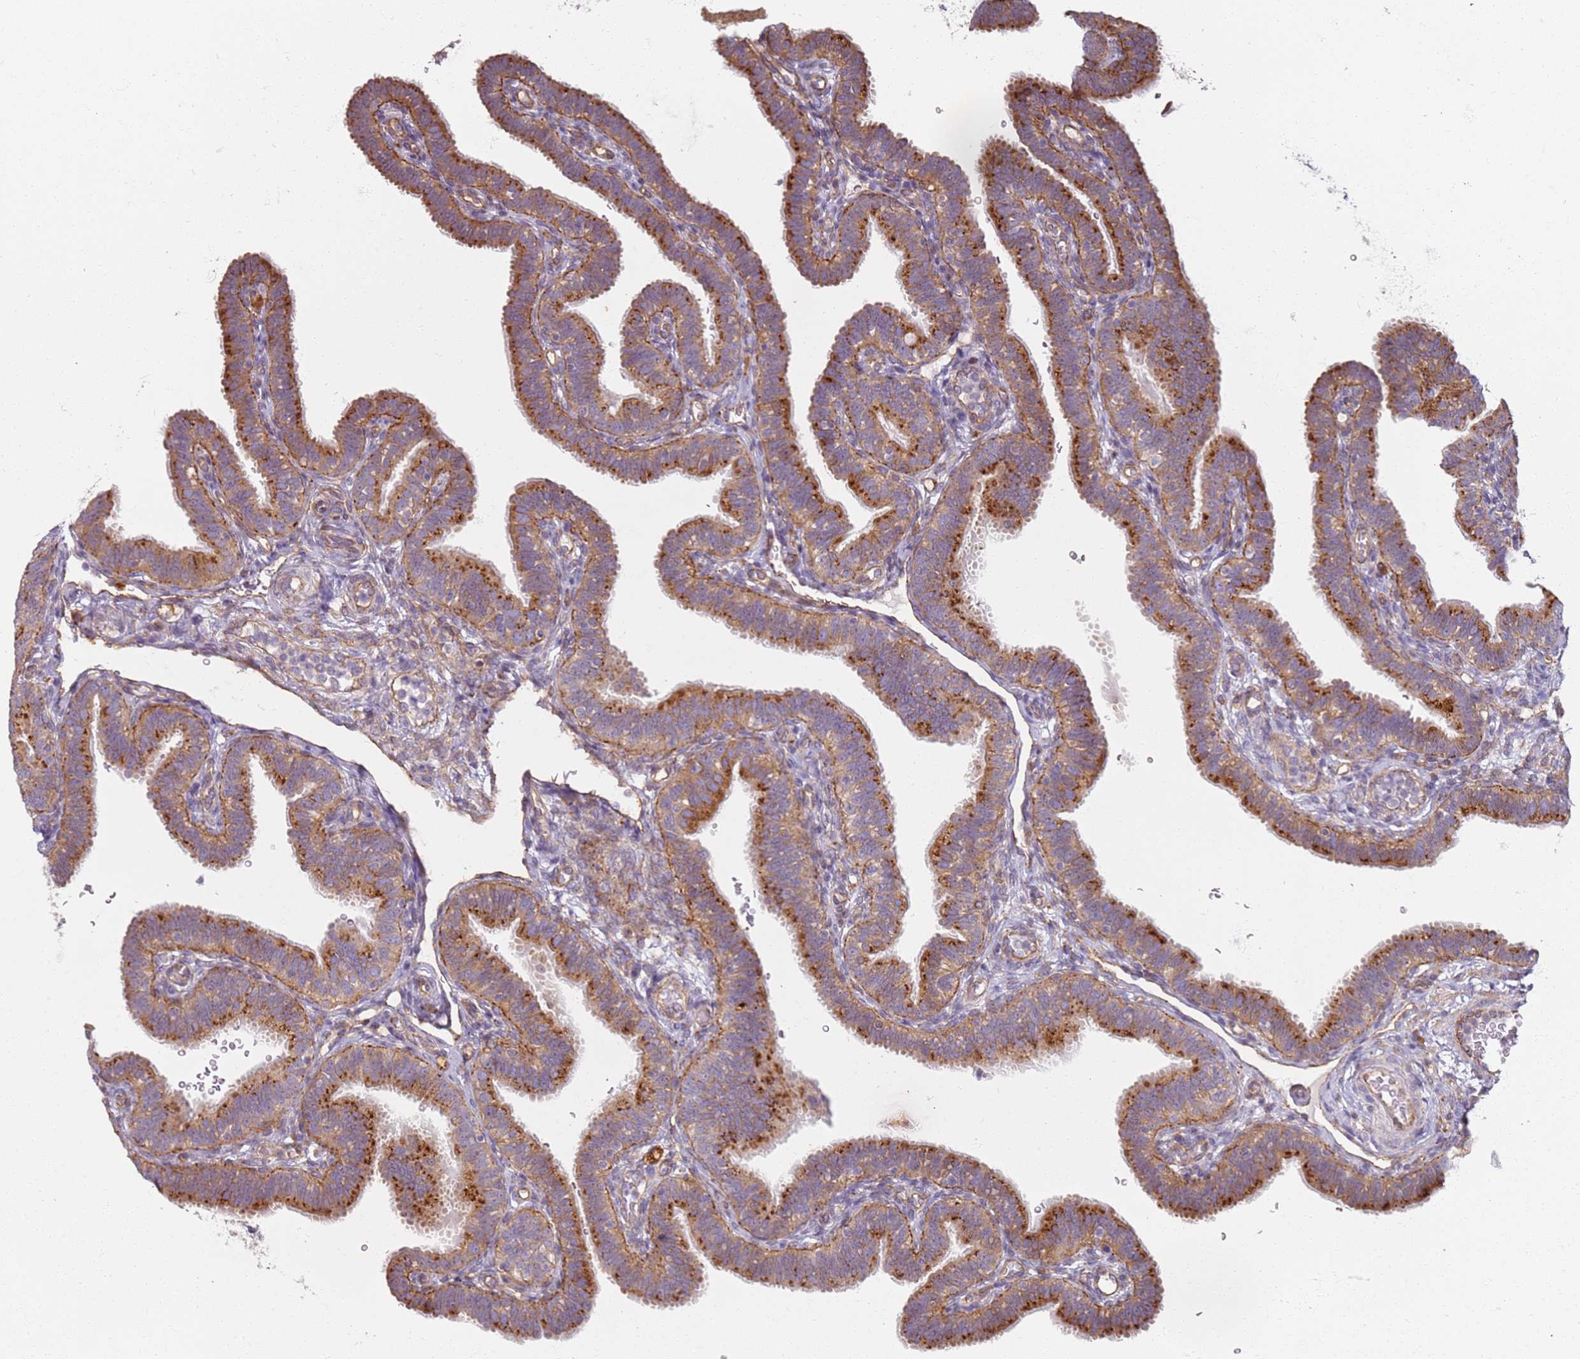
{"staining": {"intensity": "moderate", "quantity": ">75%", "location": "cytoplasmic/membranous"}, "tissue": "fallopian tube", "cell_type": "Glandular cells", "image_type": "normal", "snomed": [{"axis": "morphology", "description": "Normal tissue, NOS"}, {"axis": "topography", "description": "Fallopian tube"}], "caption": "Immunohistochemical staining of benign human fallopian tube demonstrates medium levels of moderate cytoplasmic/membranous staining in approximately >75% of glandular cells.", "gene": "PROKR2", "patient": {"sex": "female", "age": 41}}